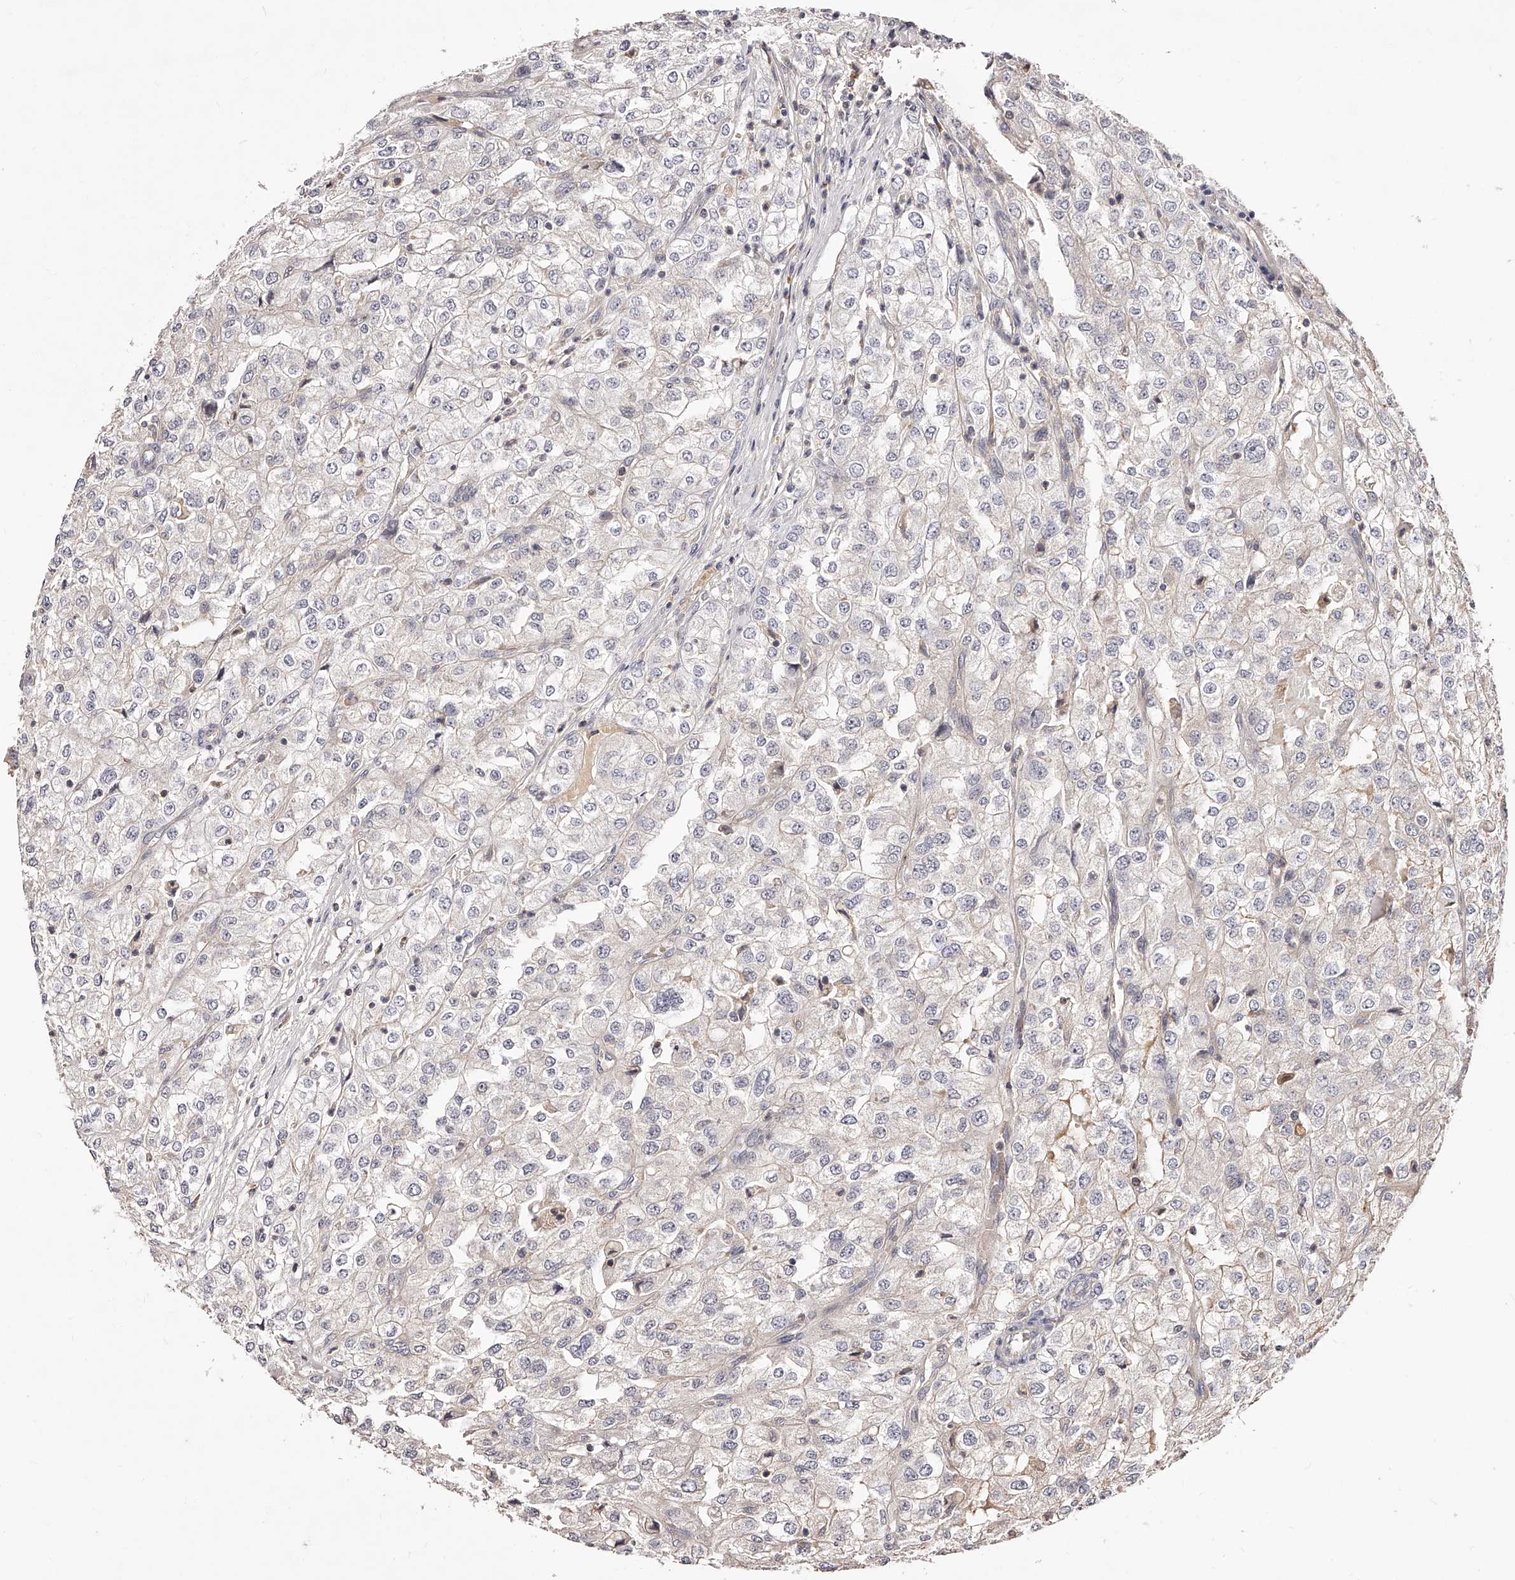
{"staining": {"intensity": "negative", "quantity": "none", "location": "none"}, "tissue": "renal cancer", "cell_type": "Tumor cells", "image_type": "cancer", "snomed": [{"axis": "morphology", "description": "Adenocarcinoma, NOS"}, {"axis": "topography", "description": "Kidney"}], "caption": "This is an immunohistochemistry photomicrograph of human renal cancer. There is no staining in tumor cells.", "gene": "PHACTR1", "patient": {"sex": "female", "age": 54}}